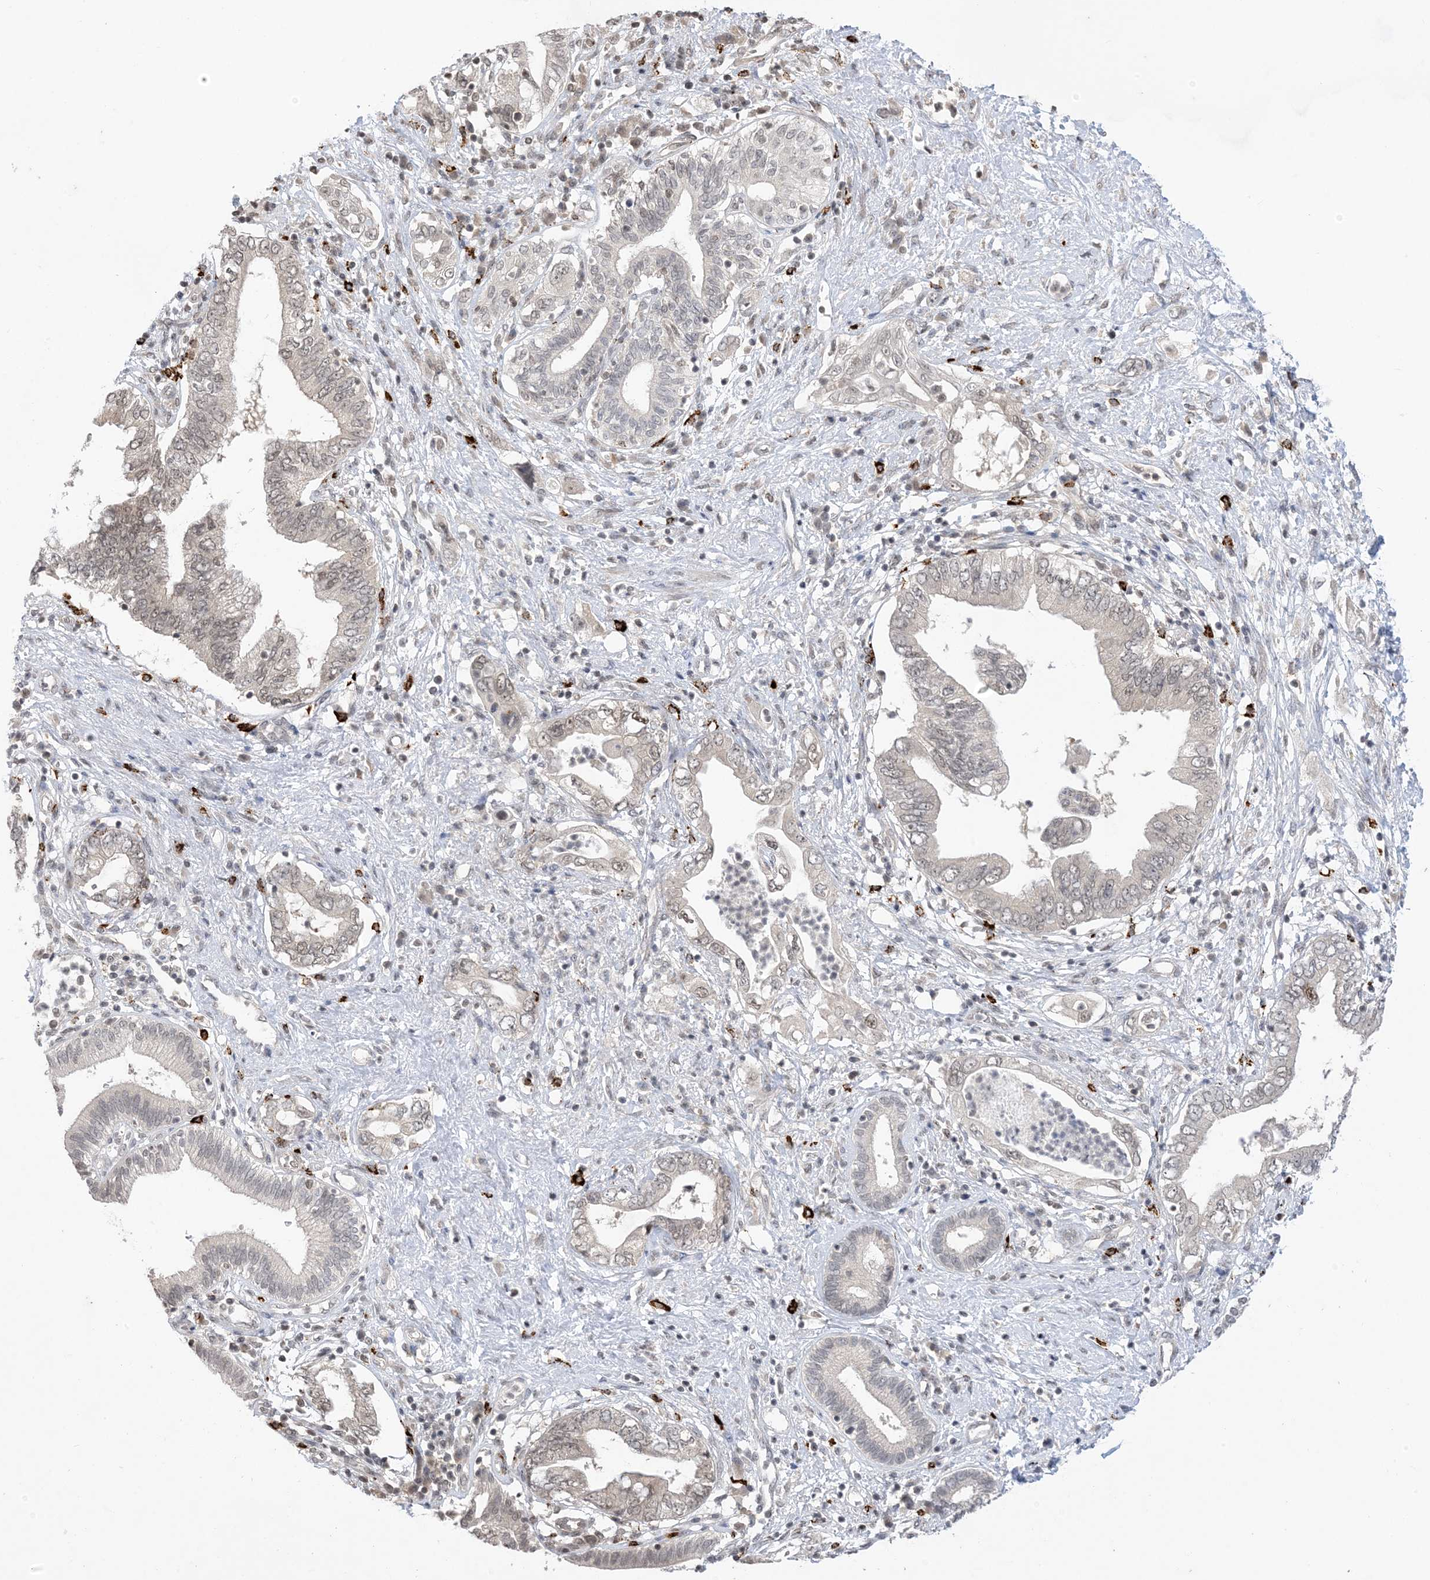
{"staining": {"intensity": "weak", "quantity": "<25%", "location": "nuclear"}, "tissue": "pancreatic cancer", "cell_type": "Tumor cells", "image_type": "cancer", "snomed": [{"axis": "morphology", "description": "Adenocarcinoma, NOS"}, {"axis": "topography", "description": "Pancreas"}], "caption": "Adenocarcinoma (pancreatic) was stained to show a protein in brown. There is no significant staining in tumor cells.", "gene": "RANBP9", "patient": {"sex": "female", "age": 73}}